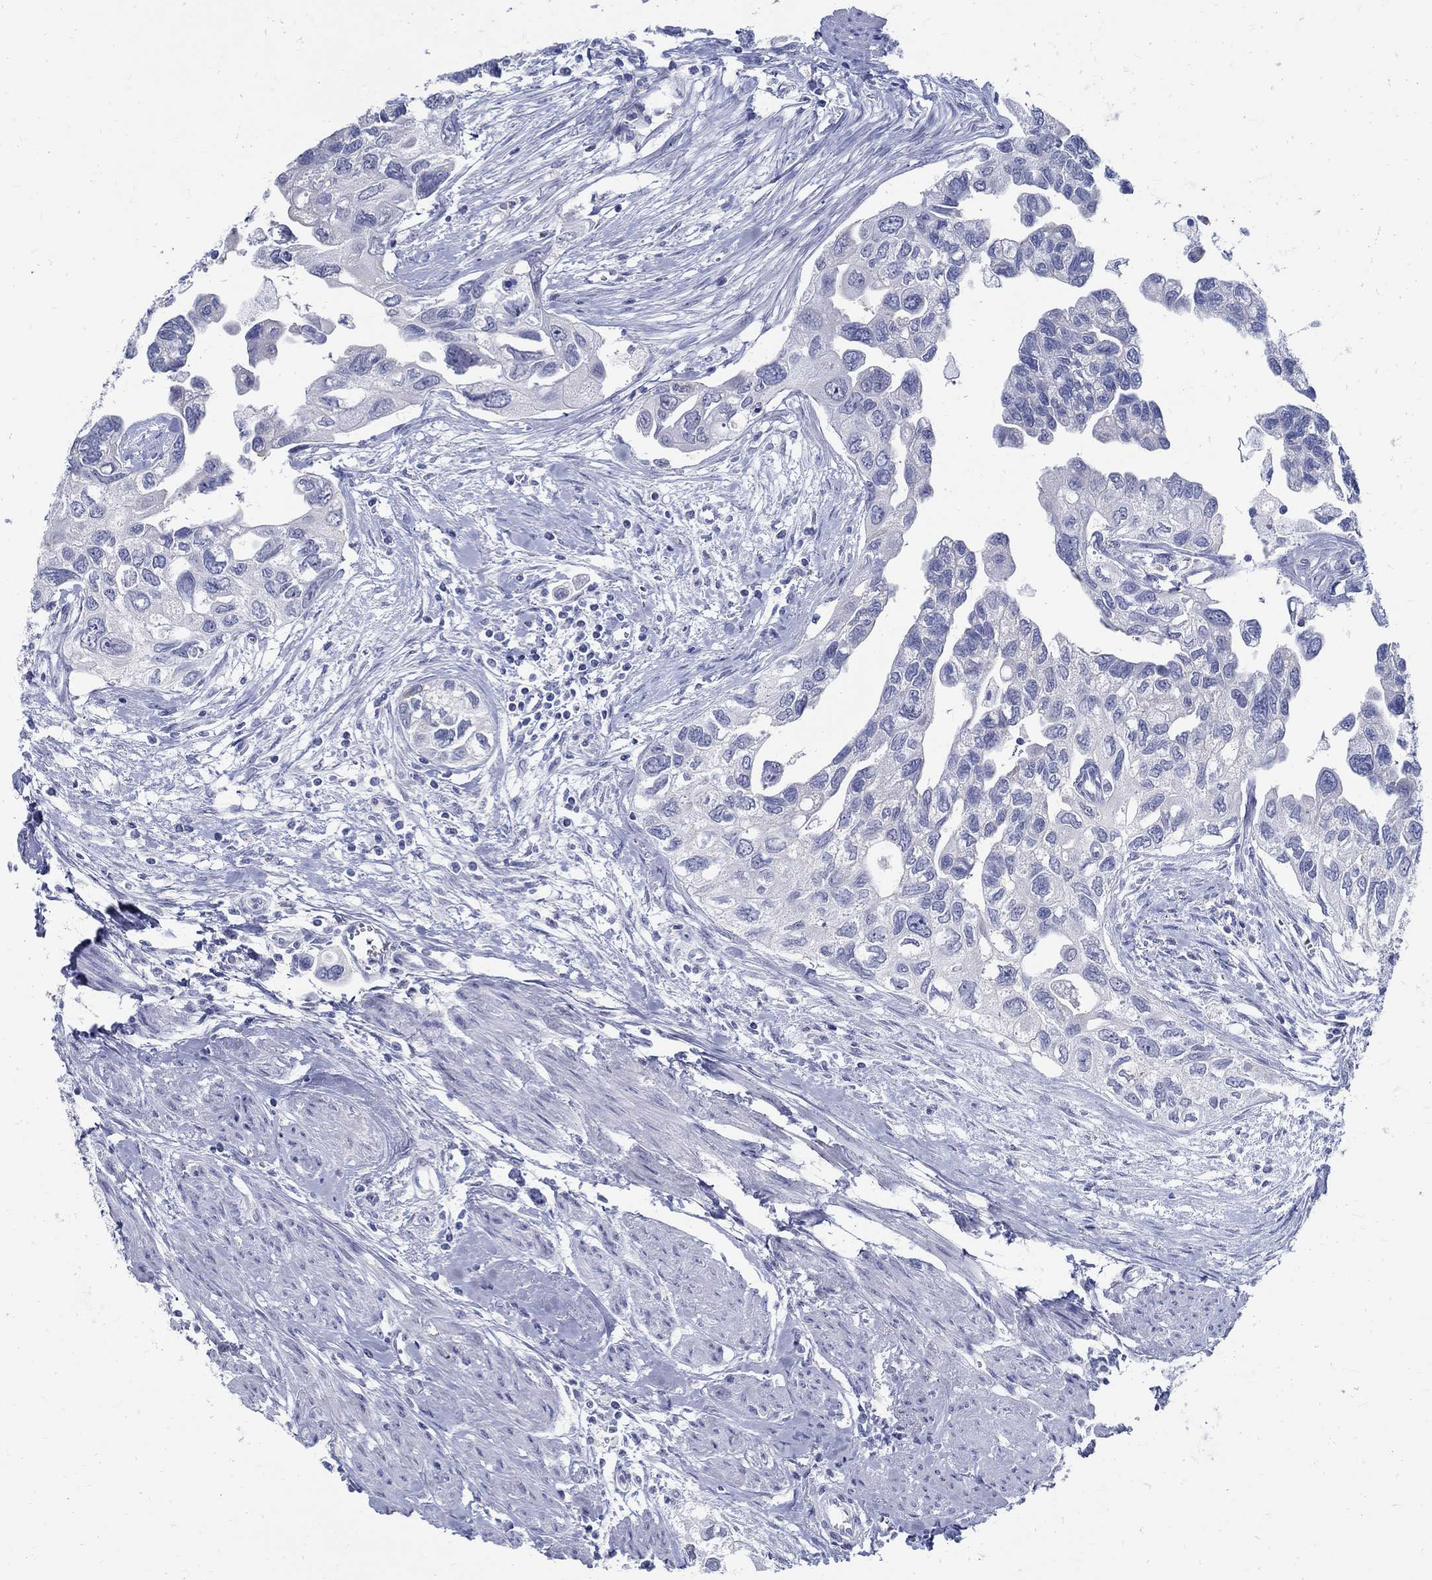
{"staining": {"intensity": "negative", "quantity": "none", "location": "none"}, "tissue": "urothelial cancer", "cell_type": "Tumor cells", "image_type": "cancer", "snomed": [{"axis": "morphology", "description": "Urothelial carcinoma, High grade"}, {"axis": "topography", "description": "Urinary bladder"}], "caption": "Protein analysis of urothelial carcinoma (high-grade) shows no significant staining in tumor cells. (DAB (3,3'-diaminobenzidine) IHC, high magnification).", "gene": "BSPRY", "patient": {"sex": "male", "age": 59}}